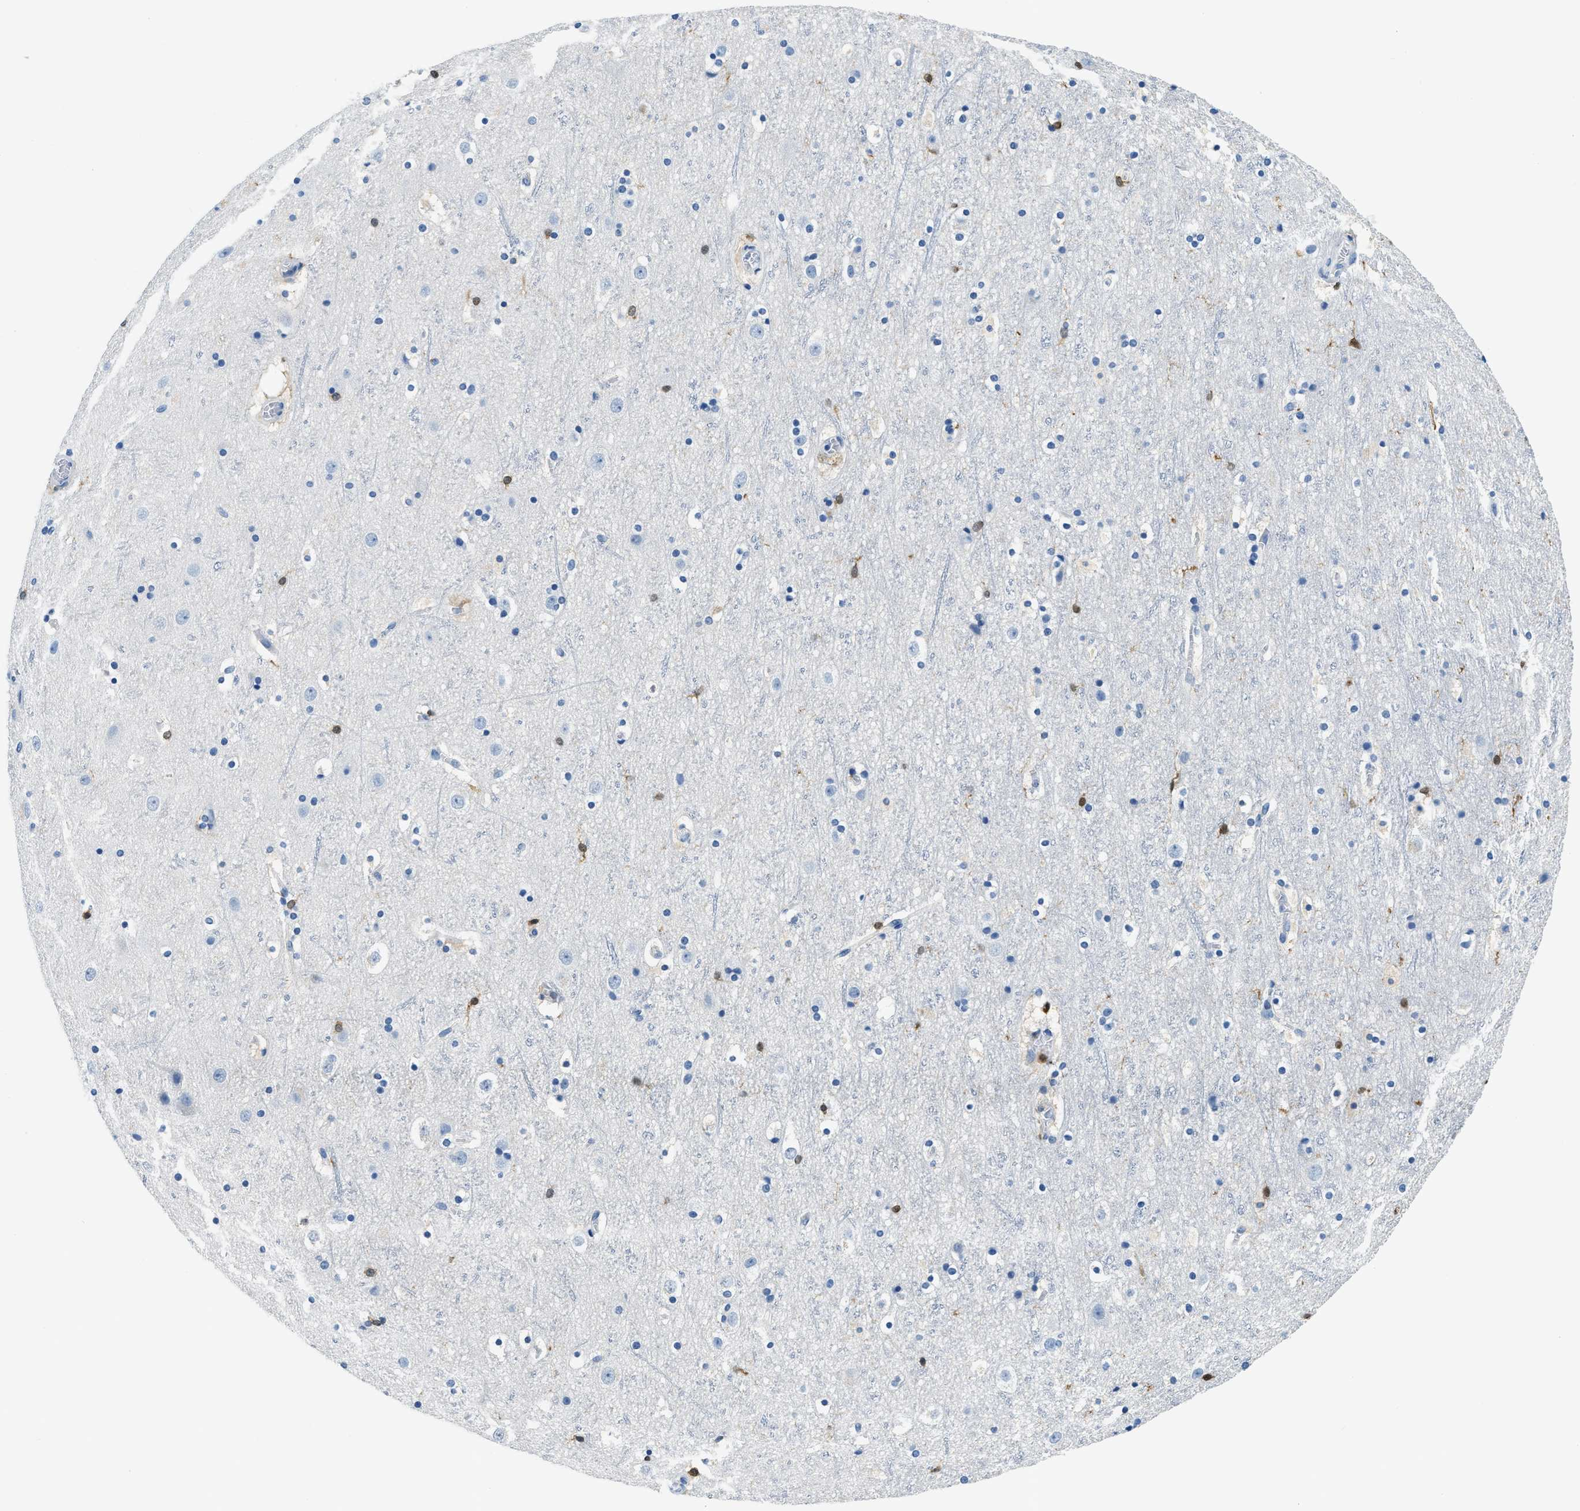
{"staining": {"intensity": "negative", "quantity": "none", "location": "none"}, "tissue": "cerebral cortex", "cell_type": "Endothelial cells", "image_type": "normal", "snomed": [{"axis": "morphology", "description": "Normal tissue, NOS"}, {"axis": "topography", "description": "Cerebral cortex"}], "caption": "Endothelial cells show no significant protein staining in normal cerebral cortex. (Stains: DAB (3,3'-diaminobenzidine) immunohistochemistry with hematoxylin counter stain, Microscopy: brightfield microscopy at high magnification).", "gene": "CAPG", "patient": {"sex": "male", "age": 45}}